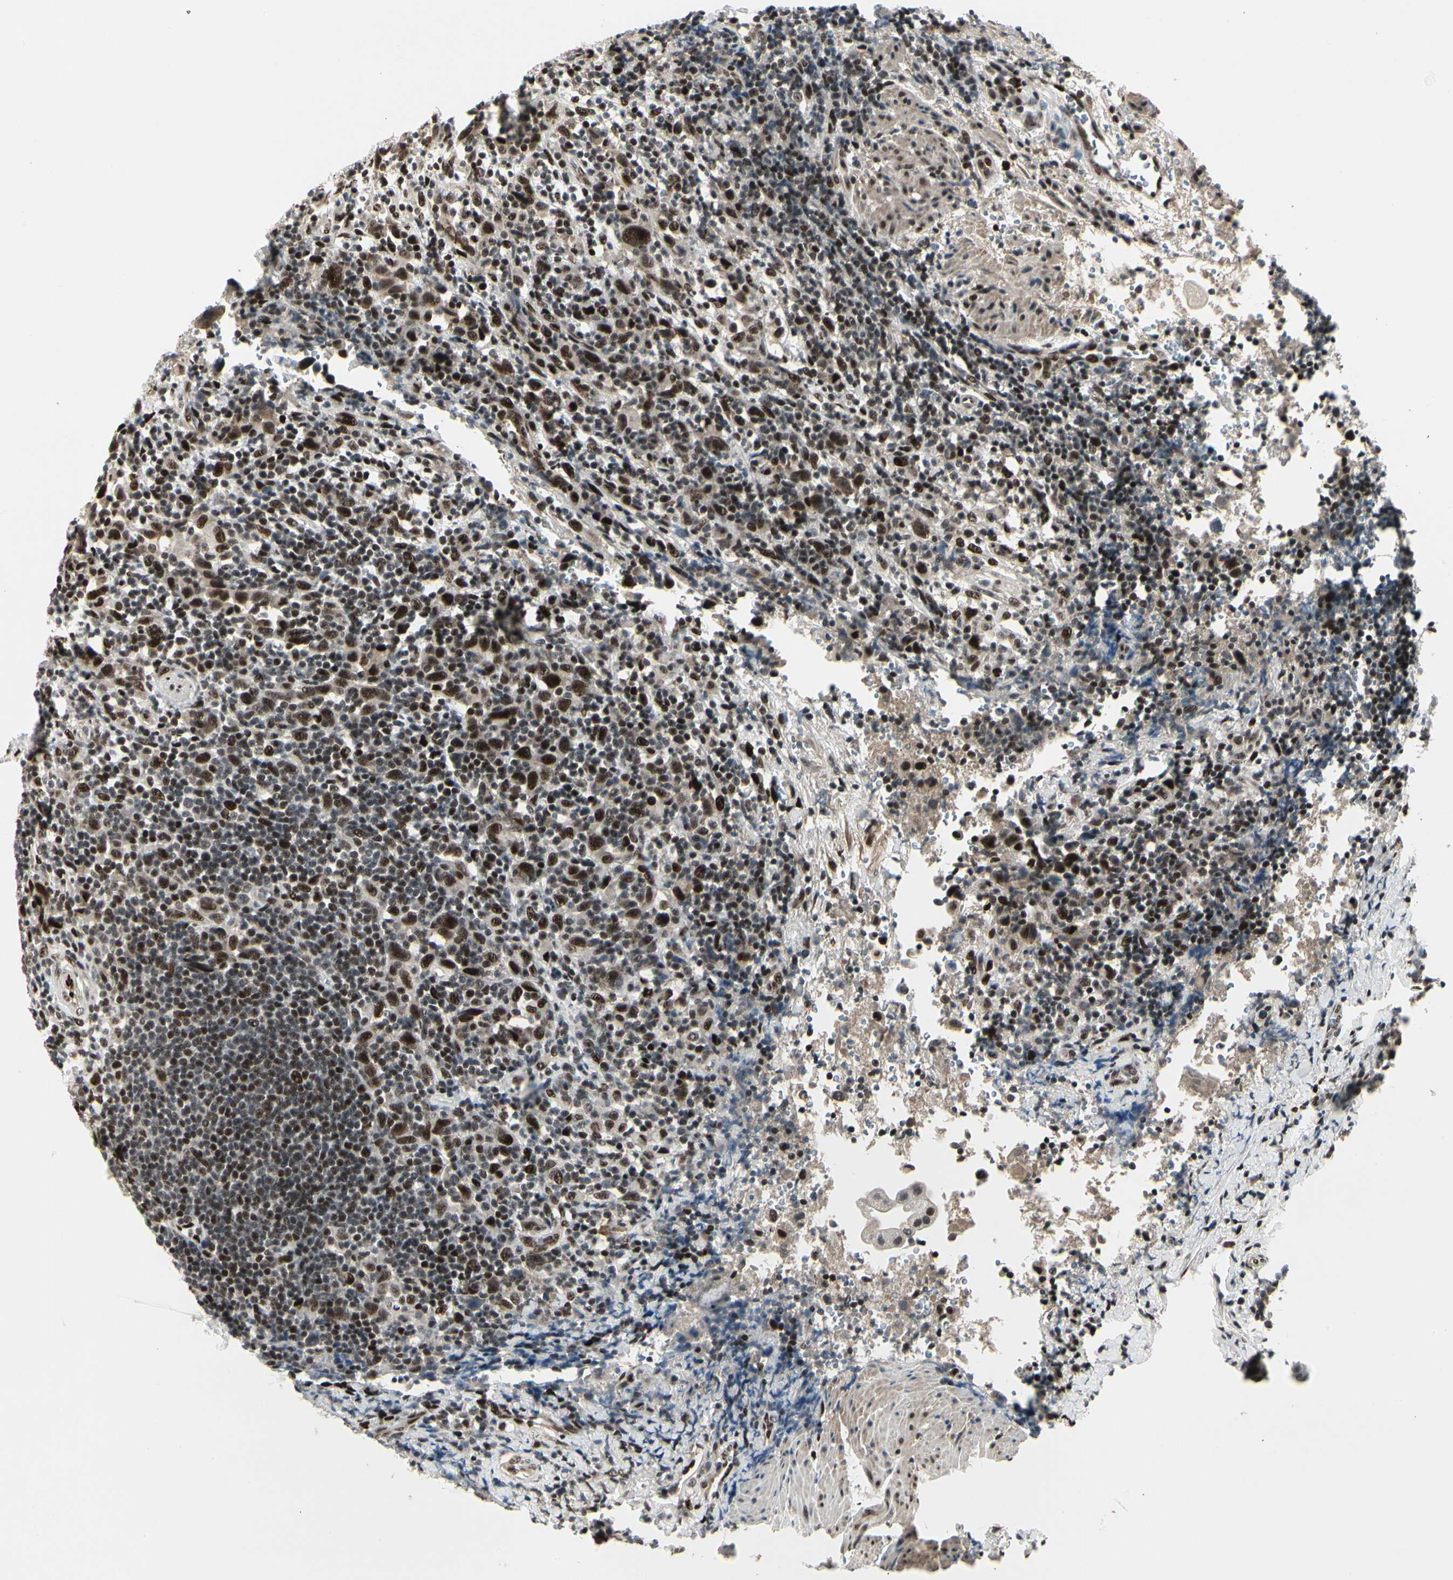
{"staining": {"intensity": "strong", "quantity": ">75%", "location": "nuclear"}, "tissue": "urothelial cancer", "cell_type": "Tumor cells", "image_type": "cancer", "snomed": [{"axis": "morphology", "description": "Urothelial carcinoma, High grade"}, {"axis": "topography", "description": "Urinary bladder"}], "caption": "A photomicrograph showing strong nuclear expression in about >75% of tumor cells in urothelial cancer, as visualized by brown immunohistochemical staining.", "gene": "FOXJ2", "patient": {"sex": "male", "age": 61}}